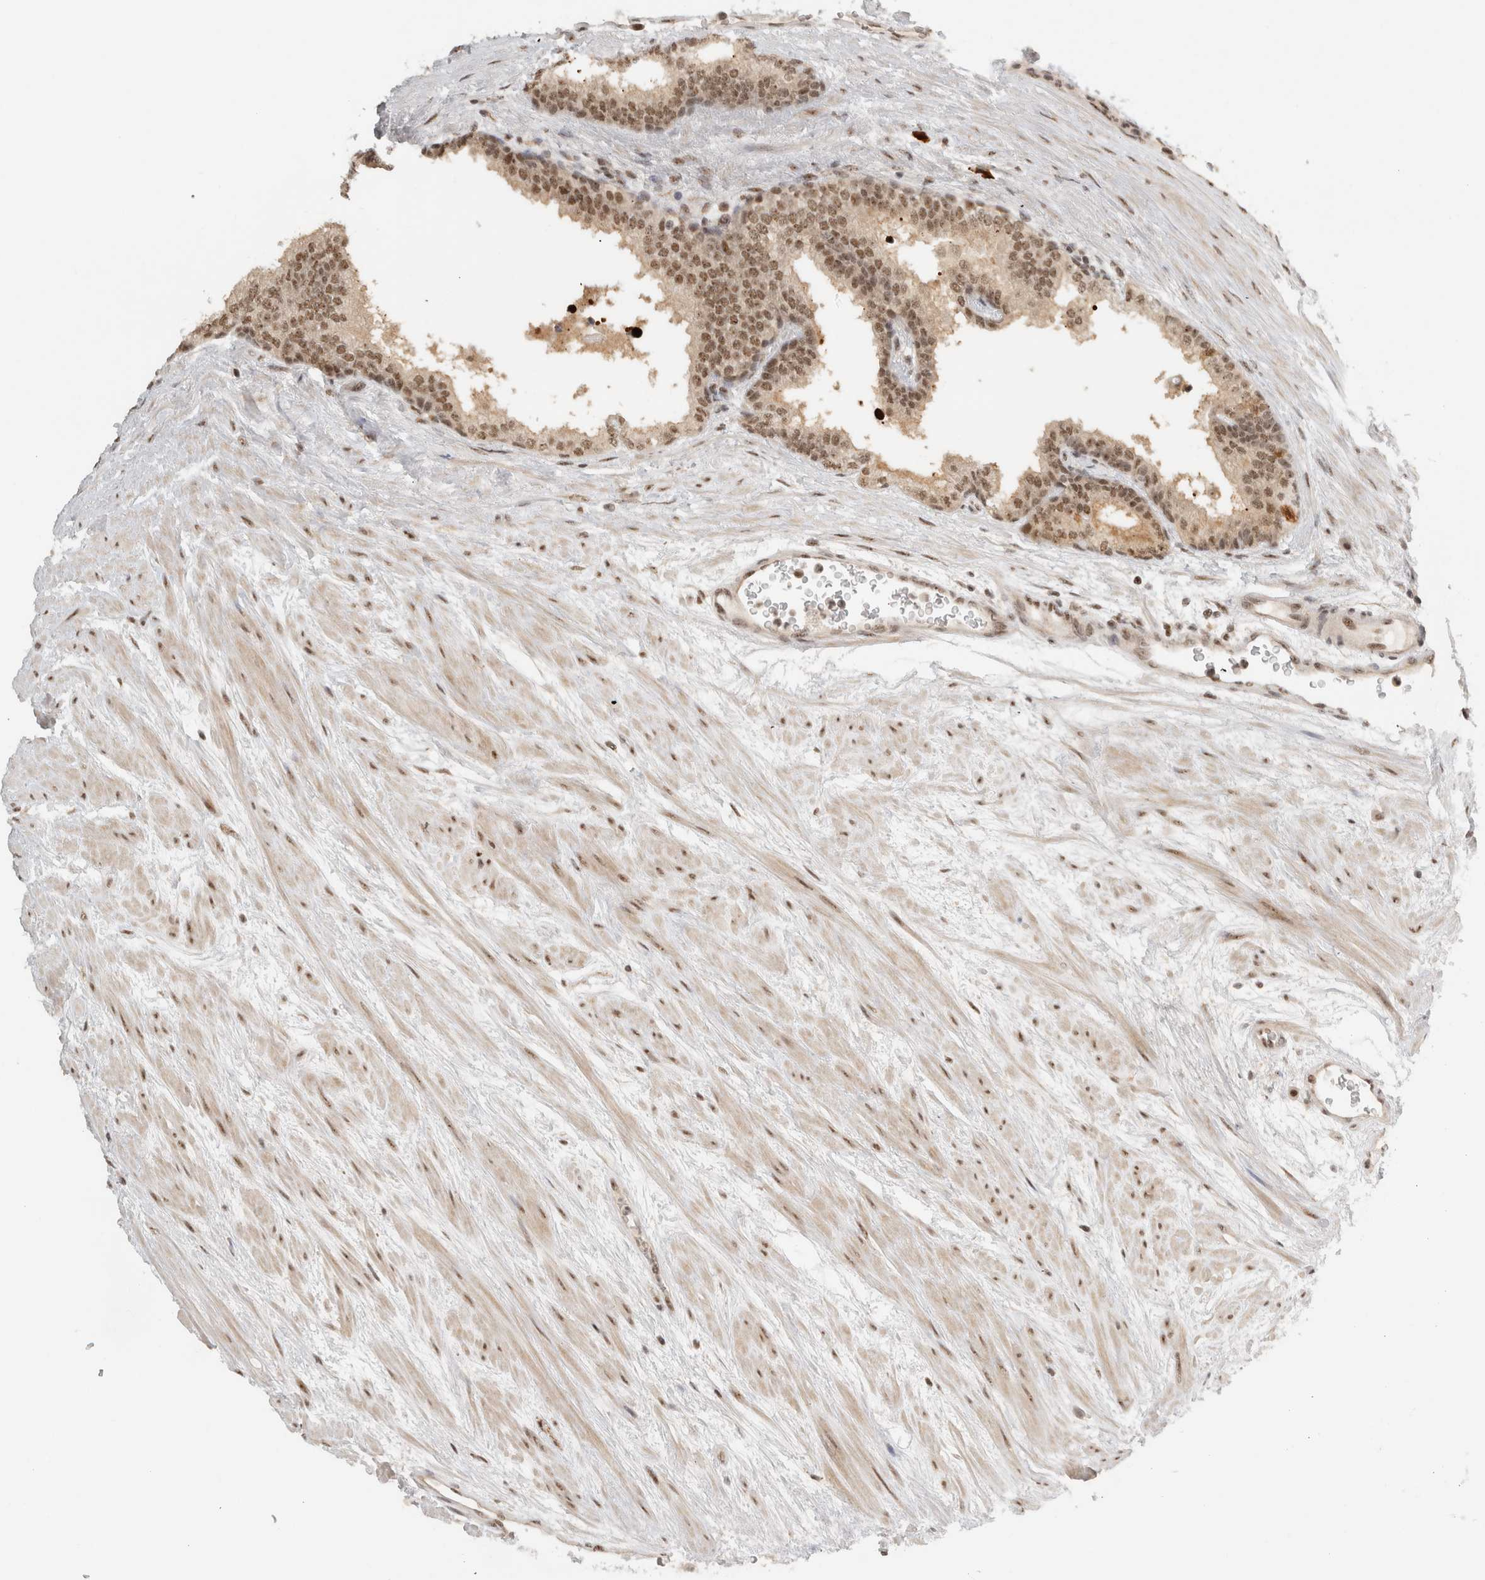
{"staining": {"intensity": "moderate", "quantity": ">75%", "location": "nuclear"}, "tissue": "prostate cancer", "cell_type": "Tumor cells", "image_type": "cancer", "snomed": [{"axis": "morphology", "description": "Adenocarcinoma, High grade"}, {"axis": "topography", "description": "Prostate"}], "caption": "Prostate cancer (high-grade adenocarcinoma) stained with IHC displays moderate nuclear staining in about >75% of tumor cells.", "gene": "EBNA1BP2", "patient": {"sex": "male", "age": 55}}